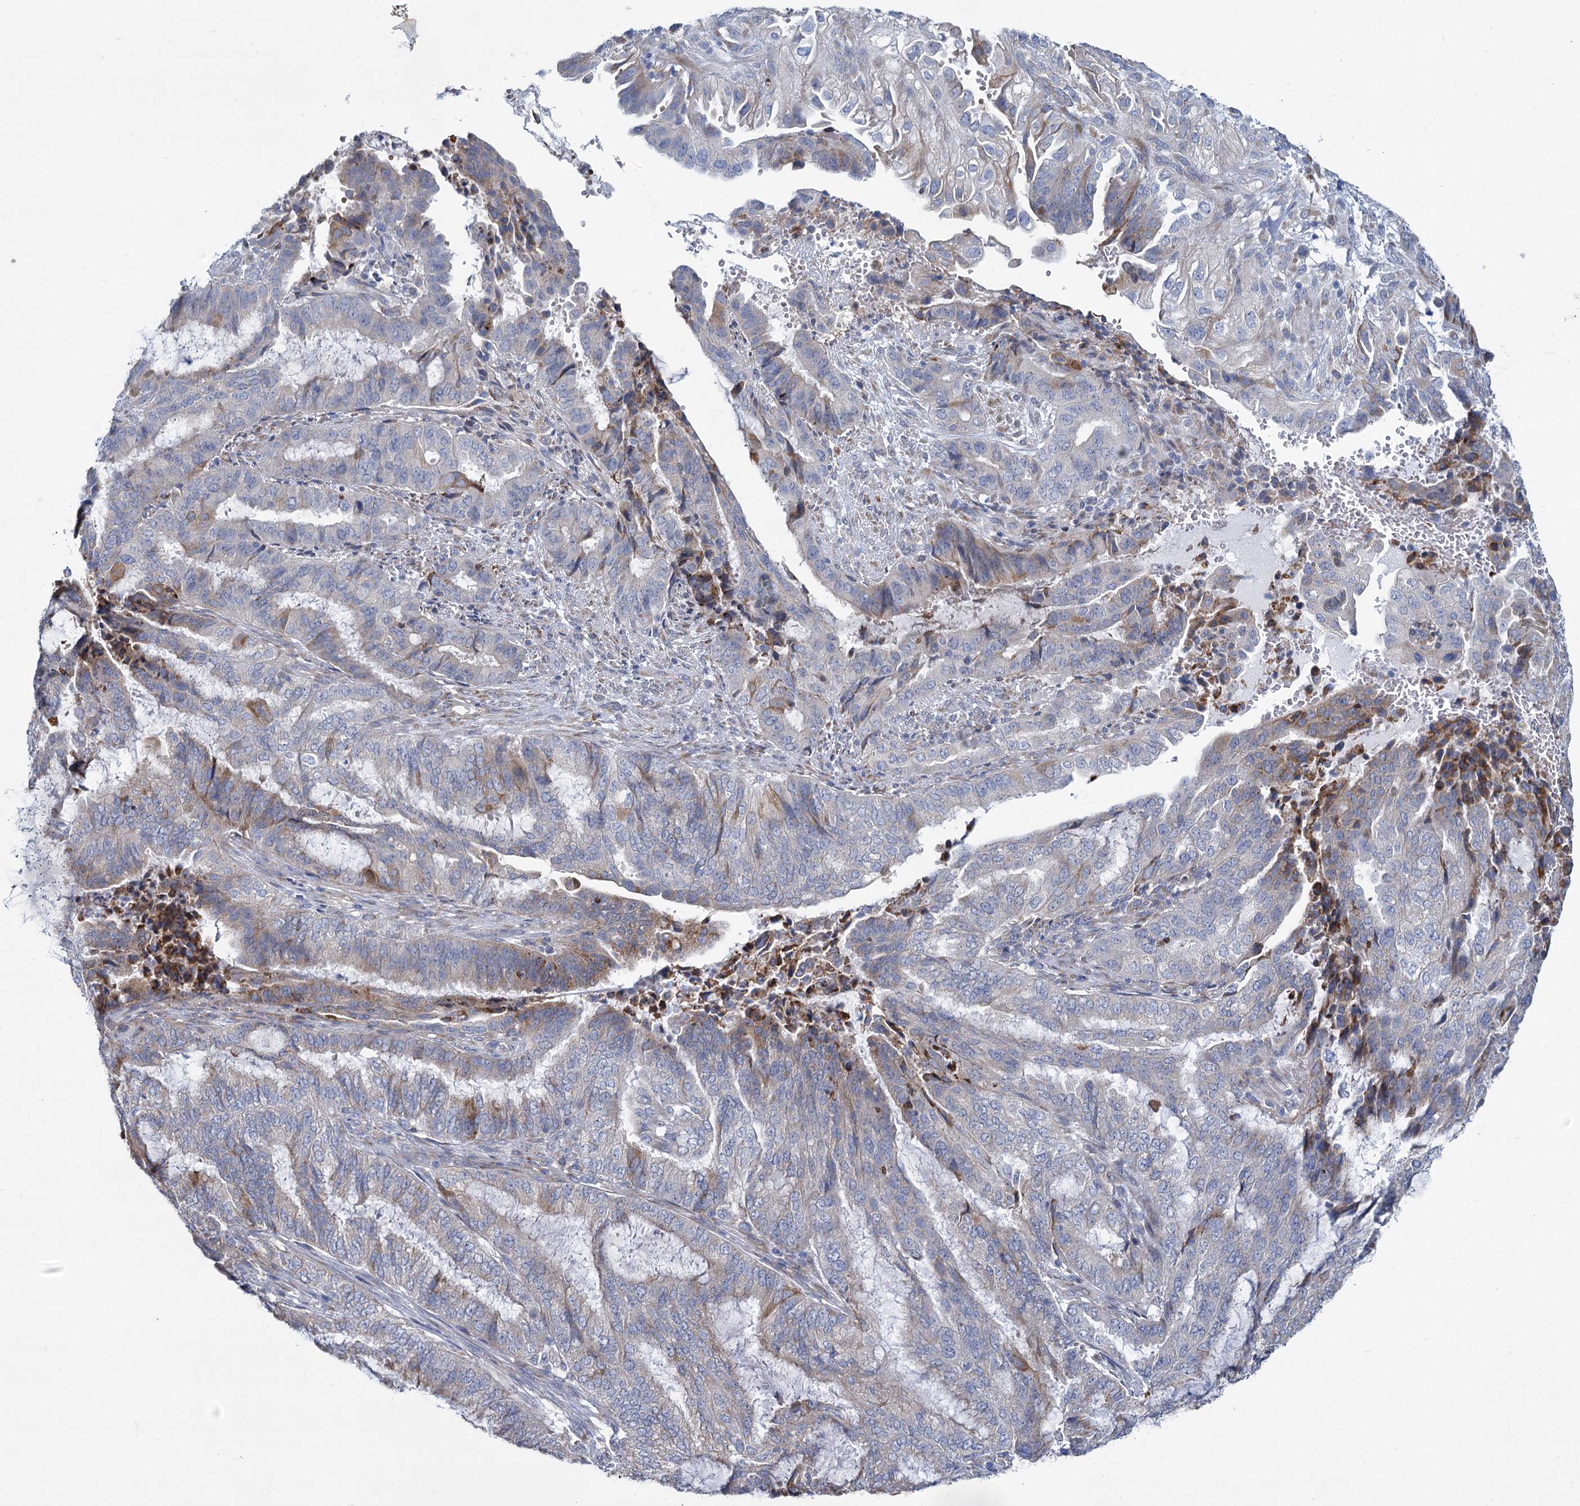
{"staining": {"intensity": "weak", "quantity": "<25%", "location": "cytoplasmic/membranous"}, "tissue": "endometrial cancer", "cell_type": "Tumor cells", "image_type": "cancer", "snomed": [{"axis": "morphology", "description": "Adenocarcinoma, NOS"}, {"axis": "topography", "description": "Endometrium"}], "caption": "An IHC micrograph of endometrial adenocarcinoma is shown. There is no staining in tumor cells of endometrial adenocarcinoma. (Stains: DAB IHC with hematoxylin counter stain, Microscopy: brightfield microscopy at high magnification).", "gene": "PRSS35", "patient": {"sex": "female", "age": 51}}